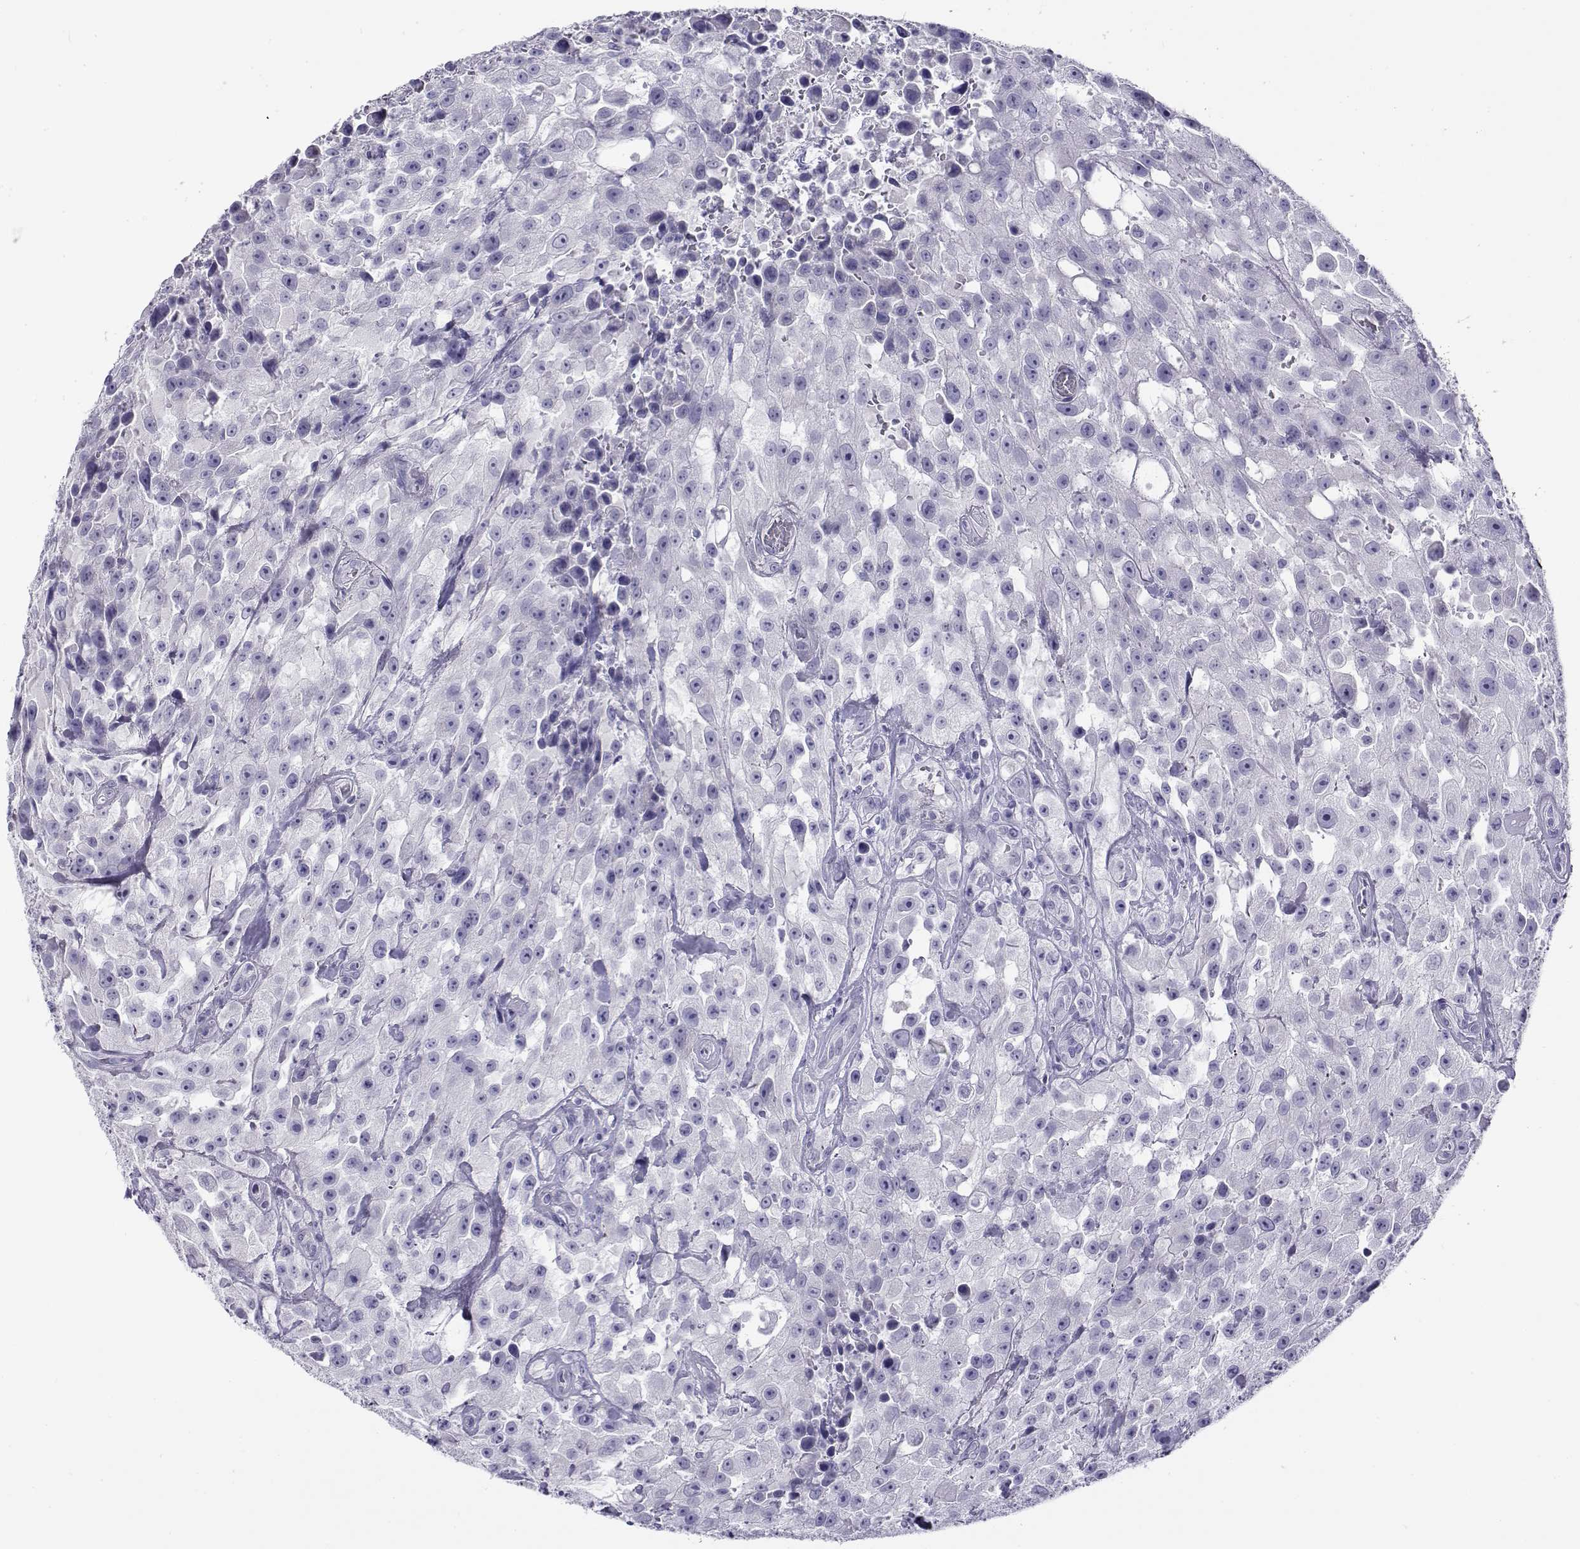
{"staining": {"intensity": "negative", "quantity": "none", "location": "none"}, "tissue": "urothelial cancer", "cell_type": "Tumor cells", "image_type": "cancer", "snomed": [{"axis": "morphology", "description": "Urothelial carcinoma, High grade"}, {"axis": "topography", "description": "Urinary bladder"}], "caption": "A high-resolution photomicrograph shows immunohistochemistry staining of urothelial cancer, which displays no significant positivity in tumor cells.", "gene": "CABS1", "patient": {"sex": "male", "age": 79}}